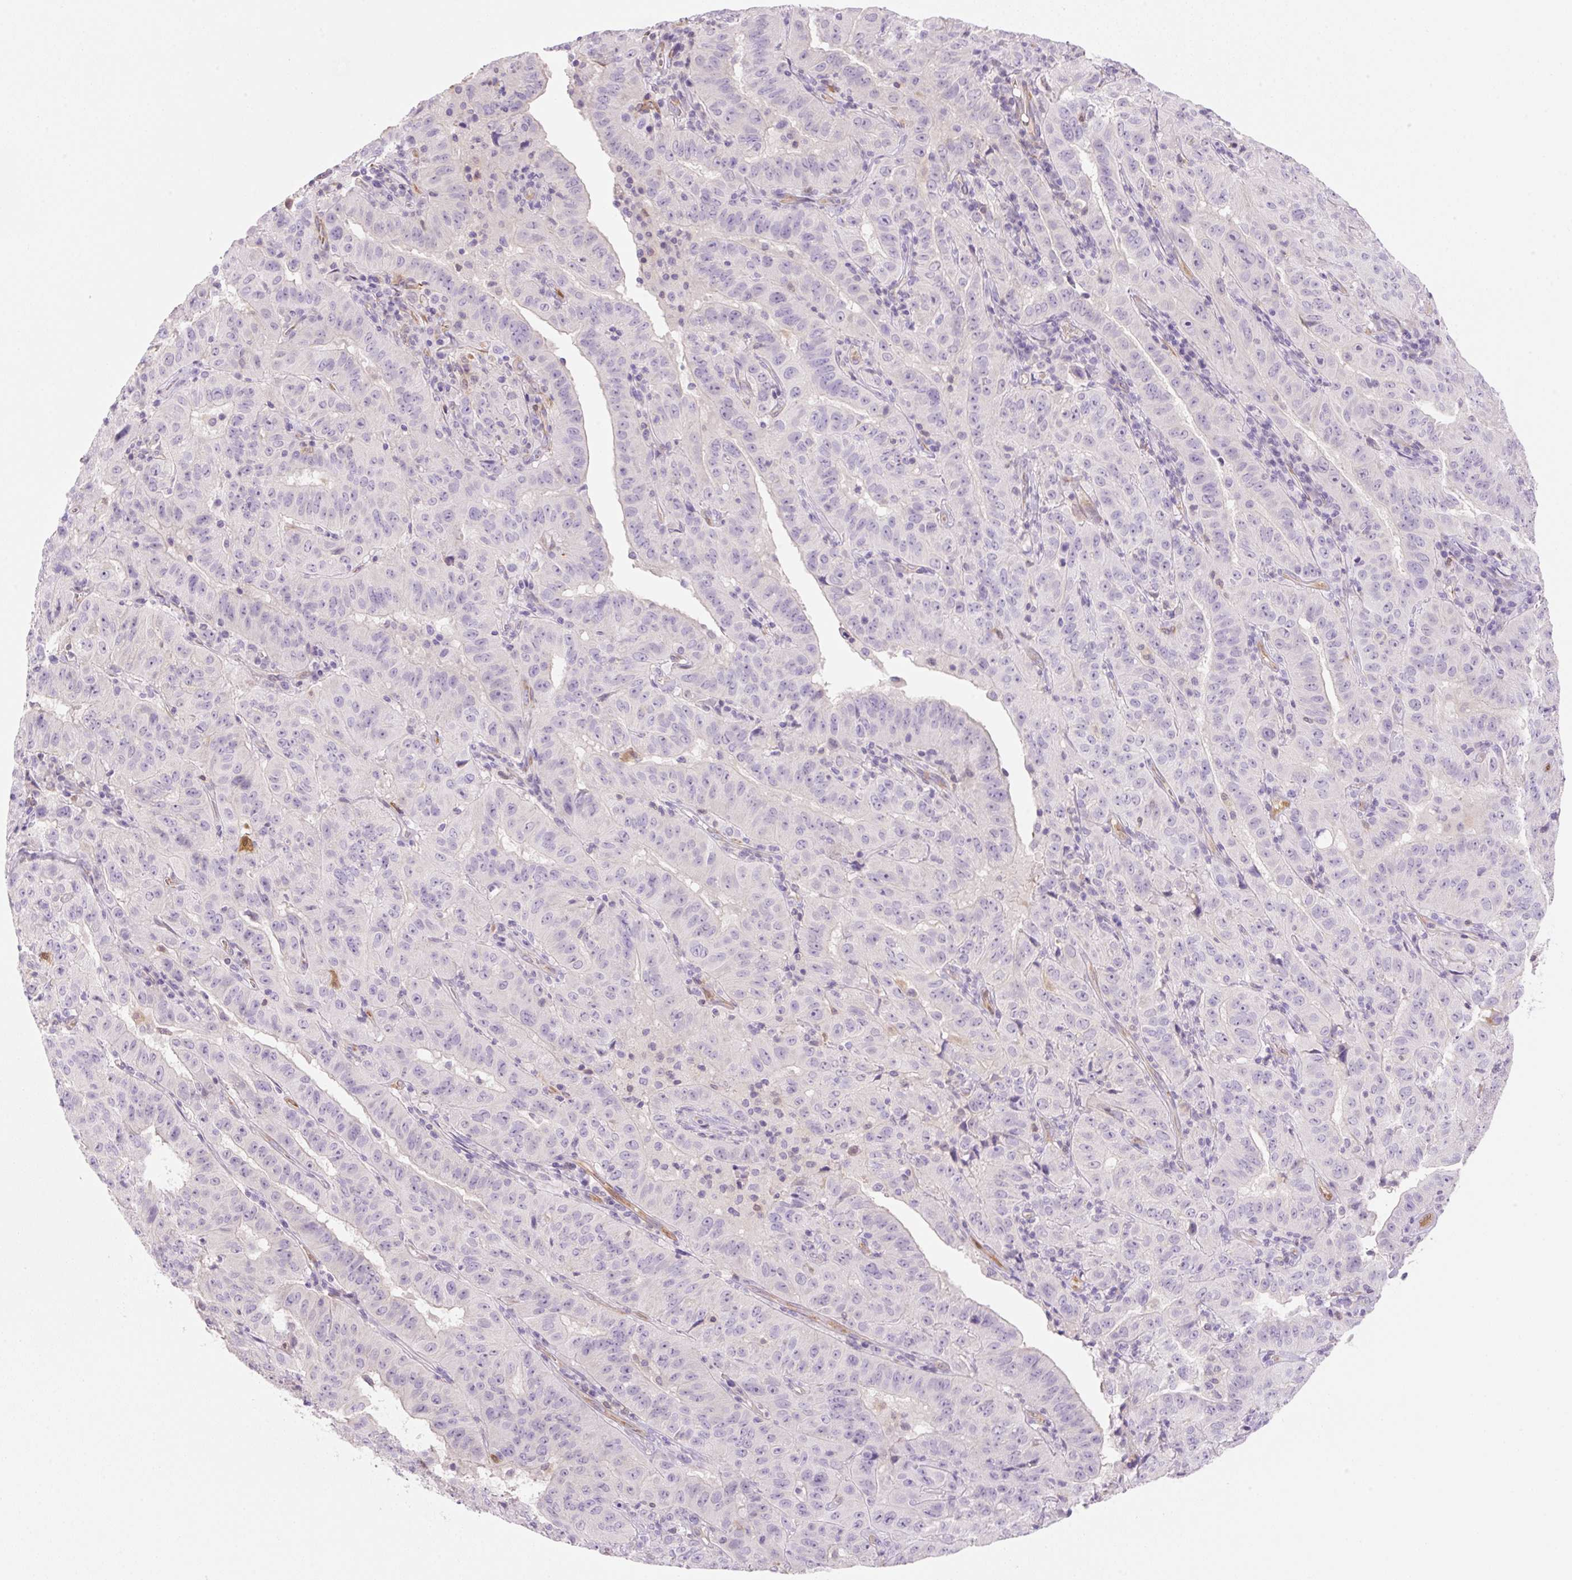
{"staining": {"intensity": "negative", "quantity": "none", "location": "none"}, "tissue": "pancreatic cancer", "cell_type": "Tumor cells", "image_type": "cancer", "snomed": [{"axis": "morphology", "description": "Adenocarcinoma, NOS"}, {"axis": "topography", "description": "Pancreas"}], "caption": "Pancreatic adenocarcinoma was stained to show a protein in brown. There is no significant positivity in tumor cells.", "gene": "FABP5", "patient": {"sex": "male", "age": 63}}